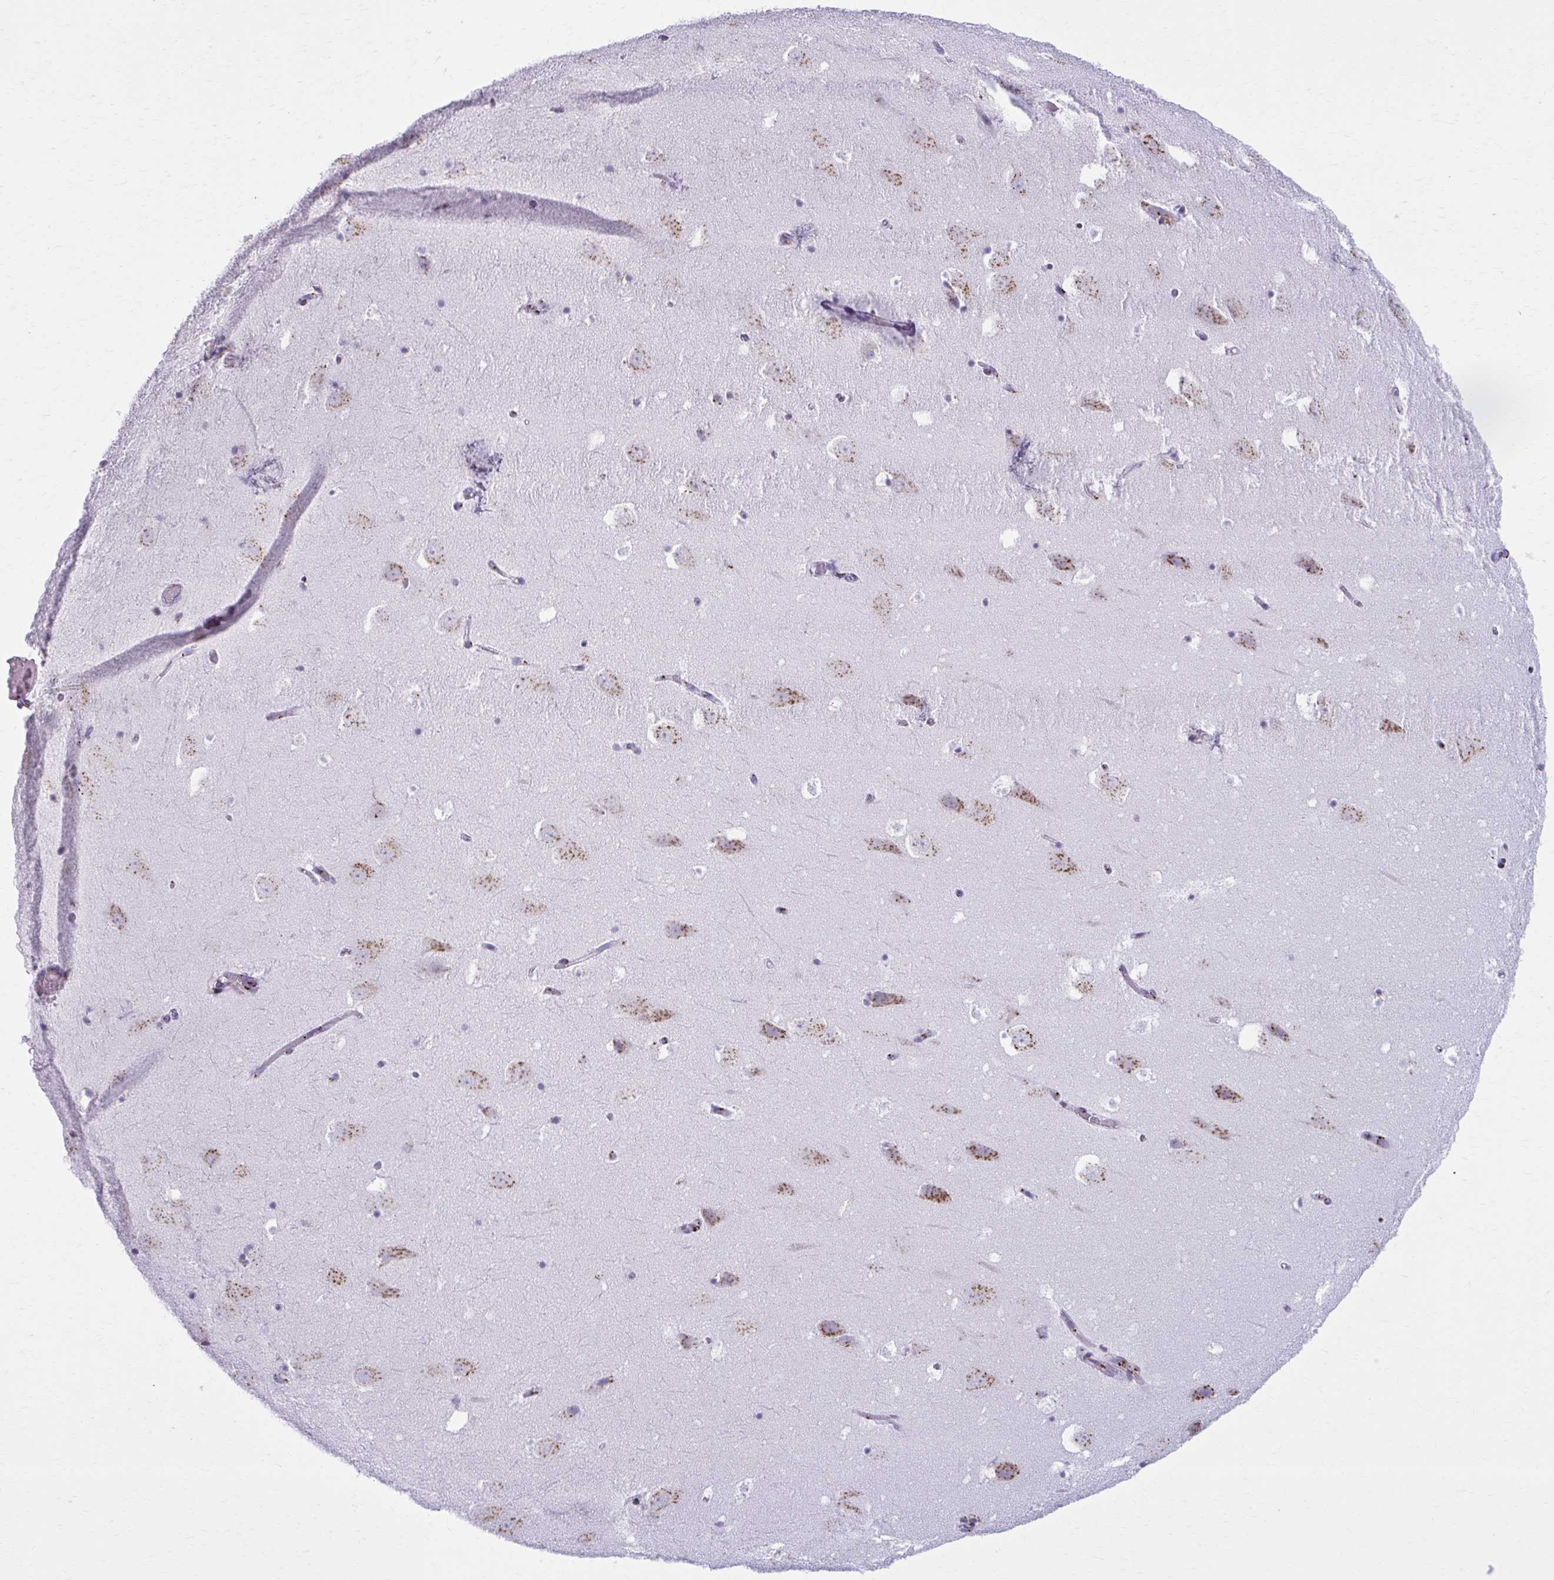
{"staining": {"intensity": "negative", "quantity": "none", "location": "none"}, "tissue": "hippocampus", "cell_type": "Glial cells", "image_type": "normal", "snomed": [{"axis": "morphology", "description": "Normal tissue, NOS"}, {"axis": "topography", "description": "Hippocampus"}], "caption": "Micrograph shows no protein expression in glial cells of normal hippocampus.", "gene": "ZNF682", "patient": {"sex": "female", "age": 42}}